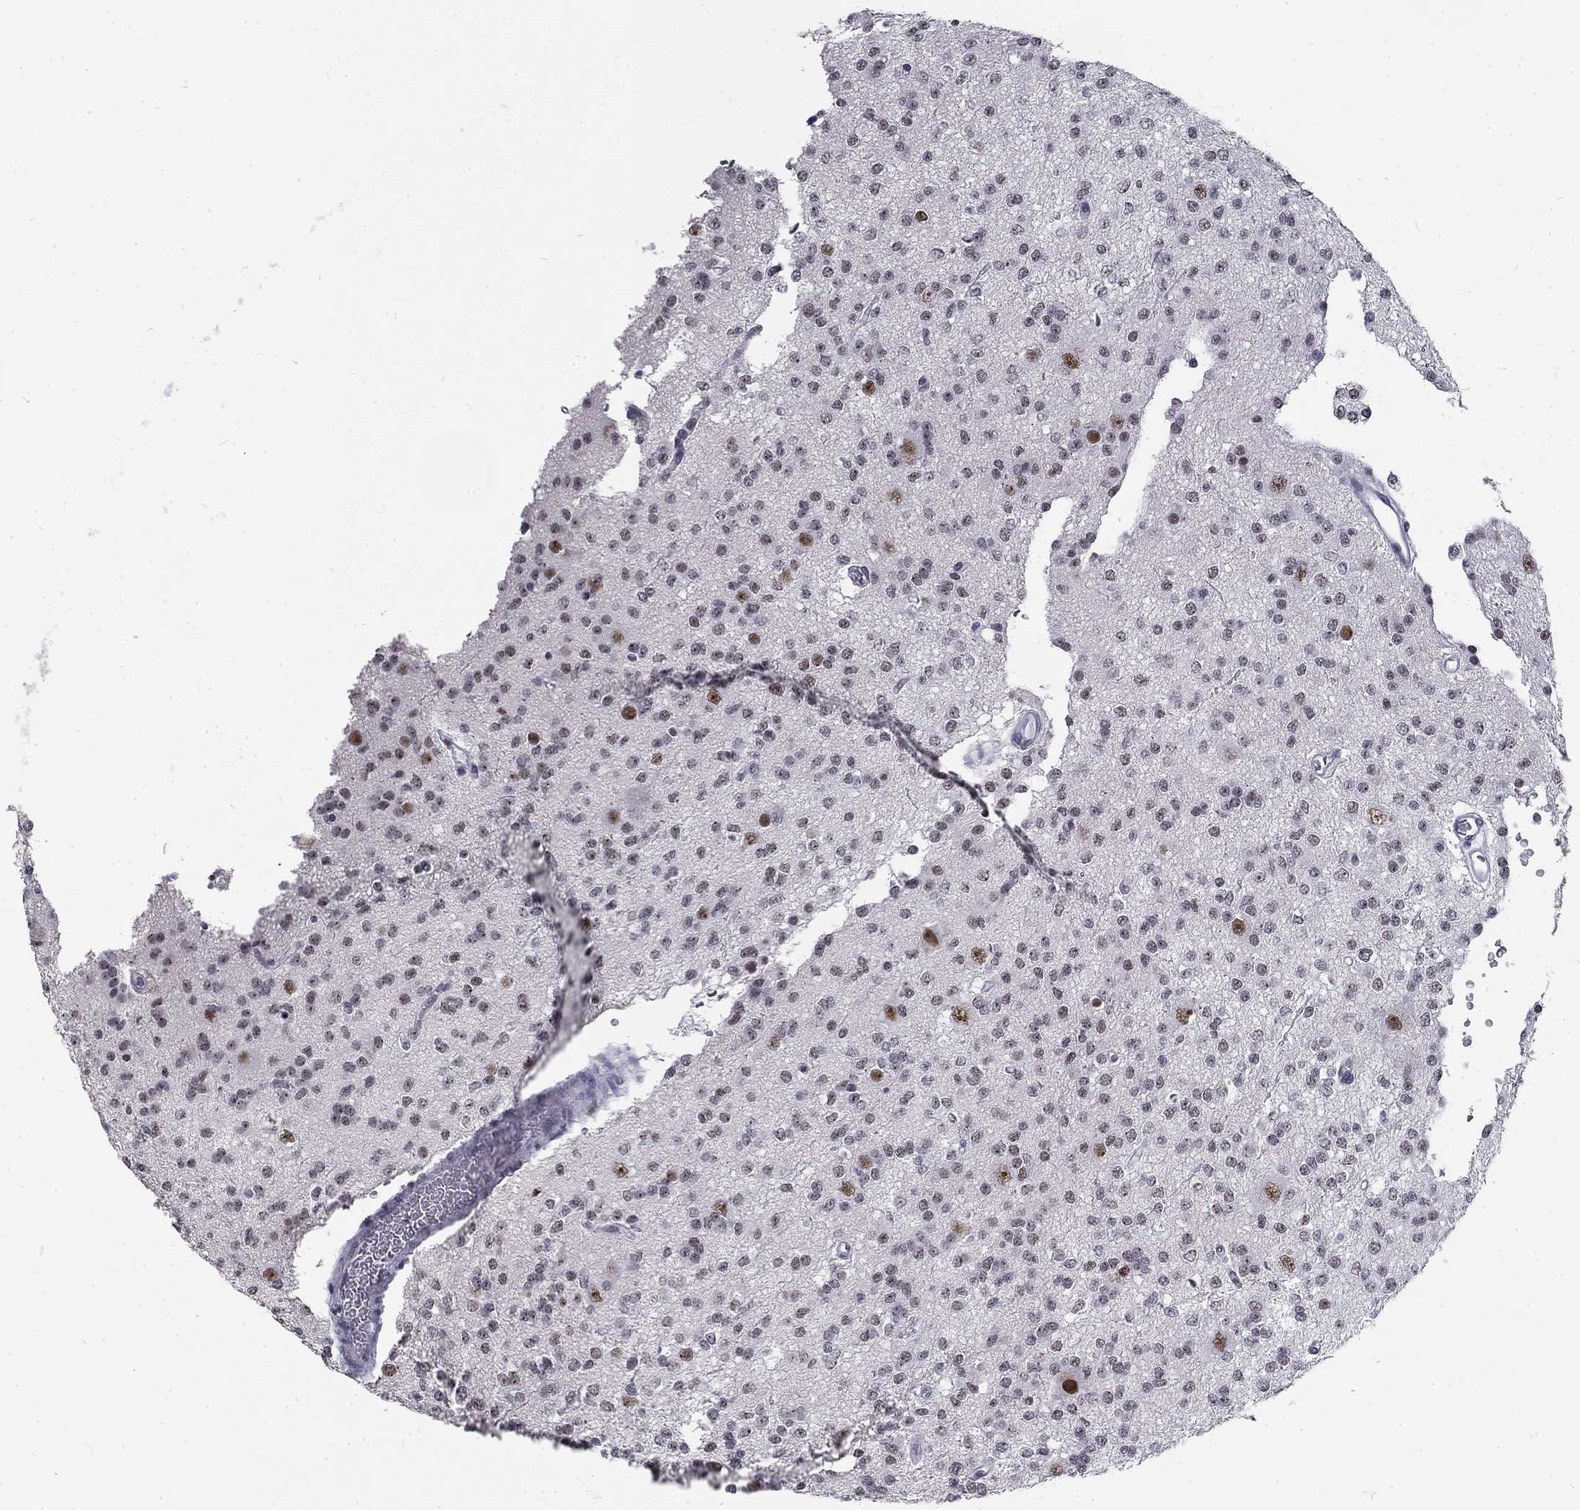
{"staining": {"intensity": "negative", "quantity": "none", "location": "none"}, "tissue": "glioma", "cell_type": "Tumor cells", "image_type": "cancer", "snomed": [{"axis": "morphology", "description": "Glioma, malignant, Low grade"}, {"axis": "topography", "description": "Brain"}], "caption": "Immunohistochemistry of low-grade glioma (malignant) demonstrates no positivity in tumor cells. Brightfield microscopy of IHC stained with DAB (brown) and hematoxylin (blue), captured at high magnification.", "gene": "SNORC", "patient": {"sex": "male", "age": 27}}